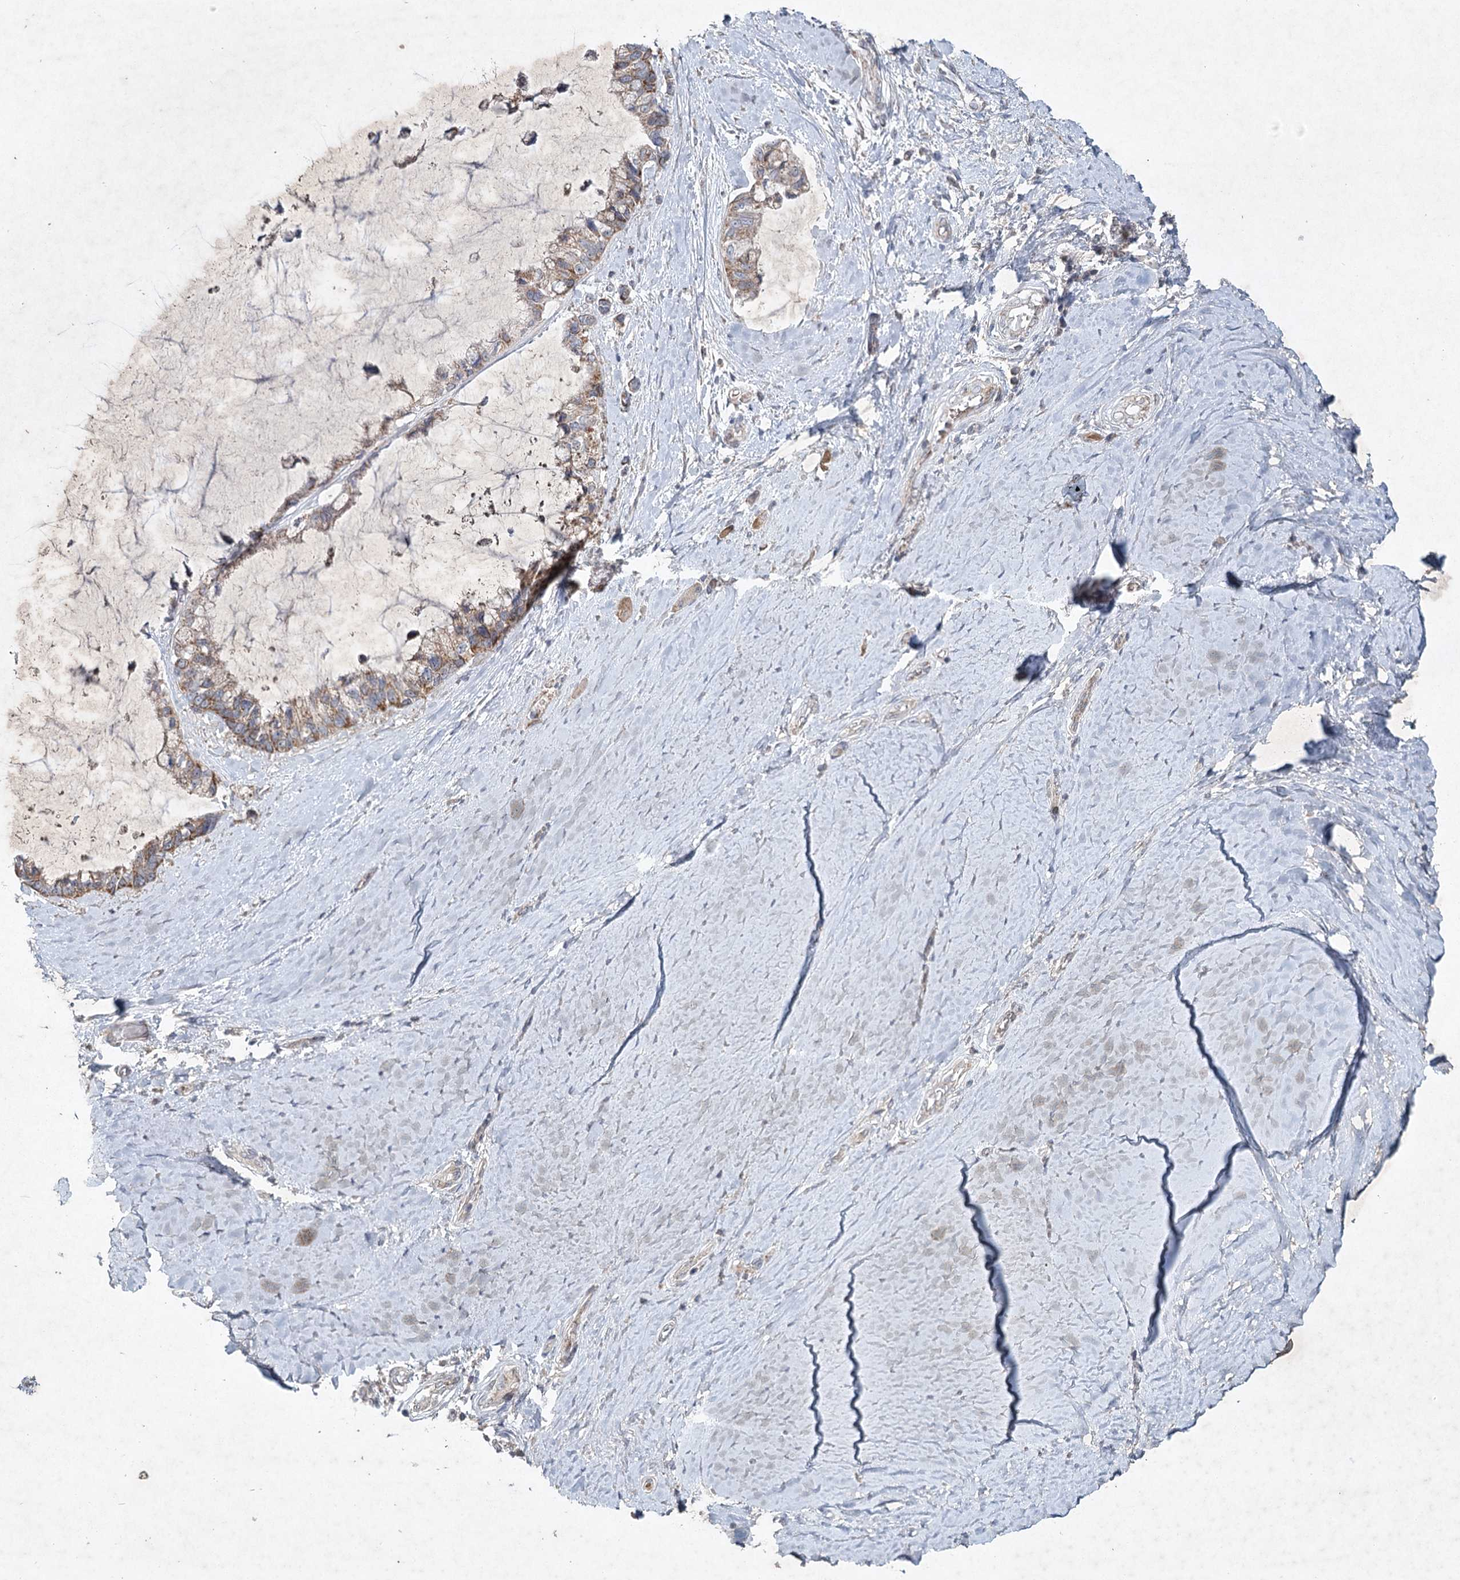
{"staining": {"intensity": "weak", "quantity": ">75%", "location": "cytoplasmic/membranous"}, "tissue": "ovarian cancer", "cell_type": "Tumor cells", "image_type": "cancer", "snomed": [{"axis": "morphology", "description": "Cystadenocarcinoma, mucinous, NOS"}, {"axis": "topography", "description": "Ovary"}], "caption": "Tumor cells display low levels of weak cytoplasmic/membranous positivity in approximately >75% of cells in ovarian cancer.", "gene": "MRPL44", "patient": {"sex": "female", "age": 39}}